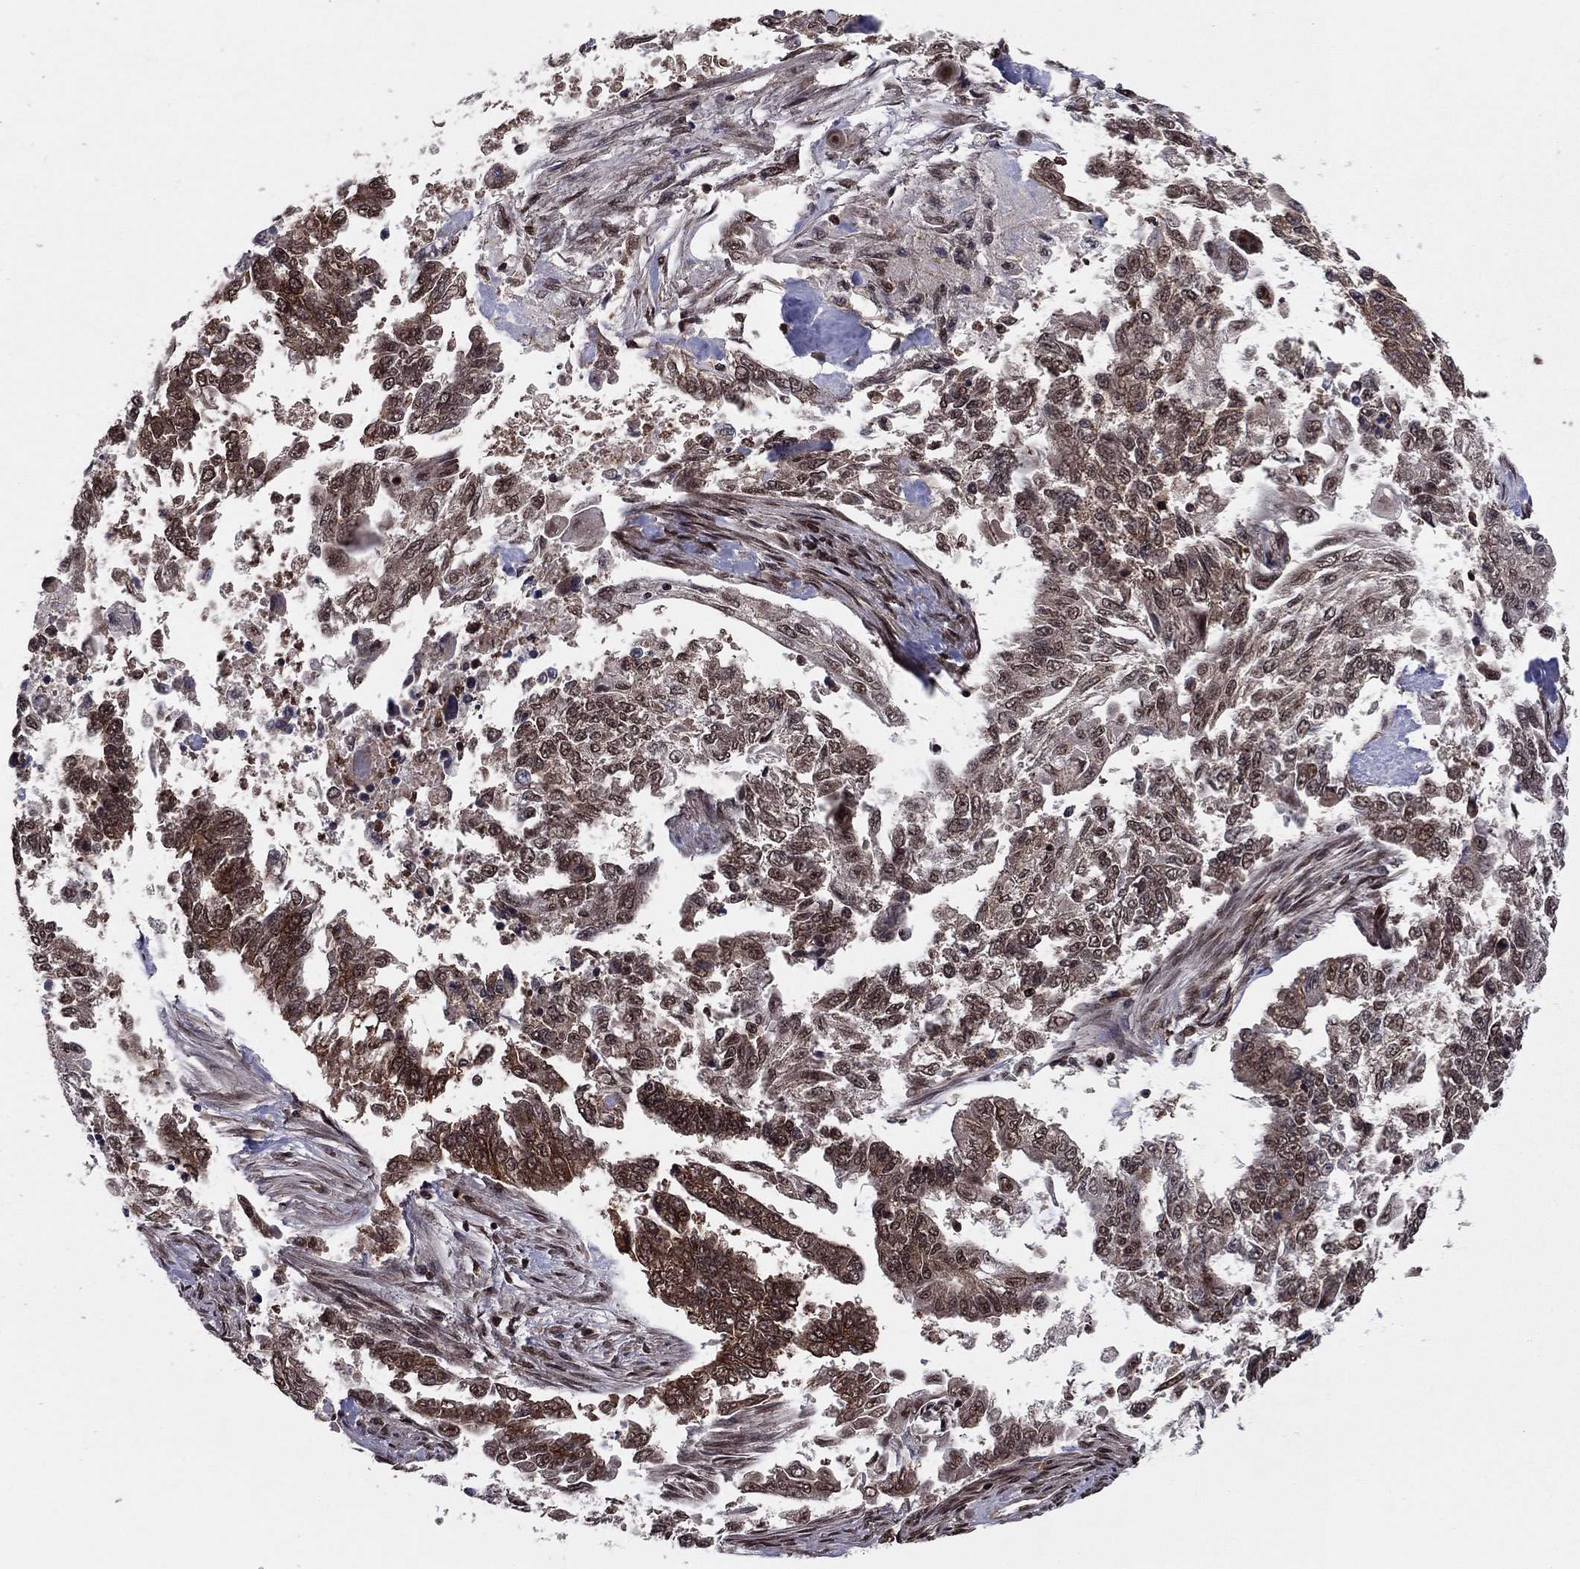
{"staining": {"intensity": "strong", "quantity": "<25%", "location": "cytoplasmic/membranous"}, "tissue": "endometrial cancer", "cell_type": "Tumor cells", "image_type": "cancer", "snomed": [{"axis": "morphology", "description": "Adenocarcinoma, NOS"}, {"axis": "topography", "description": "Uterus"}], "caption": "IHC (DAB) staining of human endometrial adenocarcinoma exhibits strong cytoplasmic/membranous protein expression in about <25% of tumor cells.", "gene": "SSX2IP", "patient": {"sex": "female", "age": 59}}